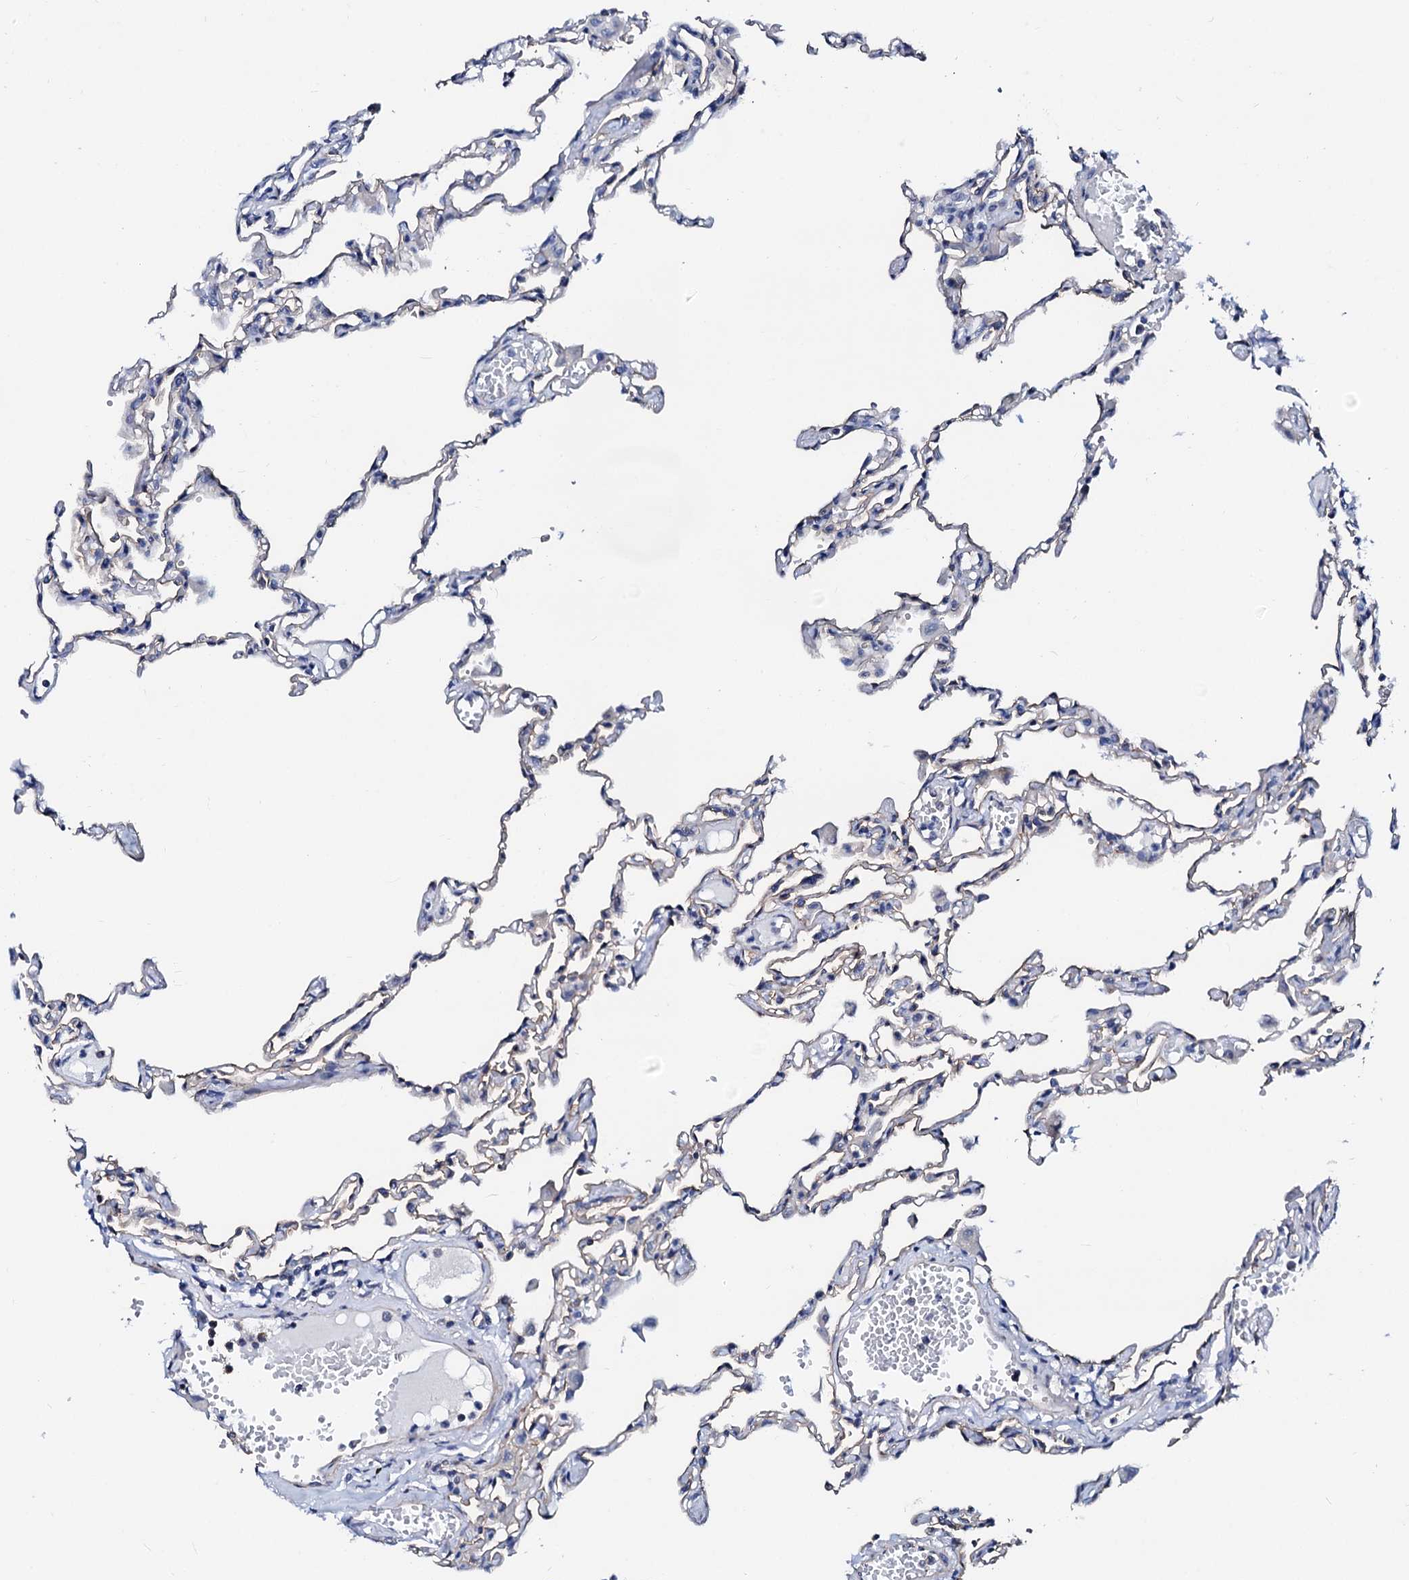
{"staining": {"intensity": "weak", "quantity": "25%-75%", "location": "cytoplasmic/membranous"}, "tissue": "lung", "cell_type": "Alveolar cells", "image_type": "normal", "snomed": [{"axis": "morphology", "description": "Normal tissue, NOS"}, {"axis": "topography", "description": "Bronchus"}, {"axis": "topography", "description": "Lung"}], "caption": "The micrograph reveals a brown stain indicating the presence of a protein in the cytoplasmic/membranous of alveolar cells in lung.", "gene": "CSN2", "patient": {"sex": "female", "age": 49}}